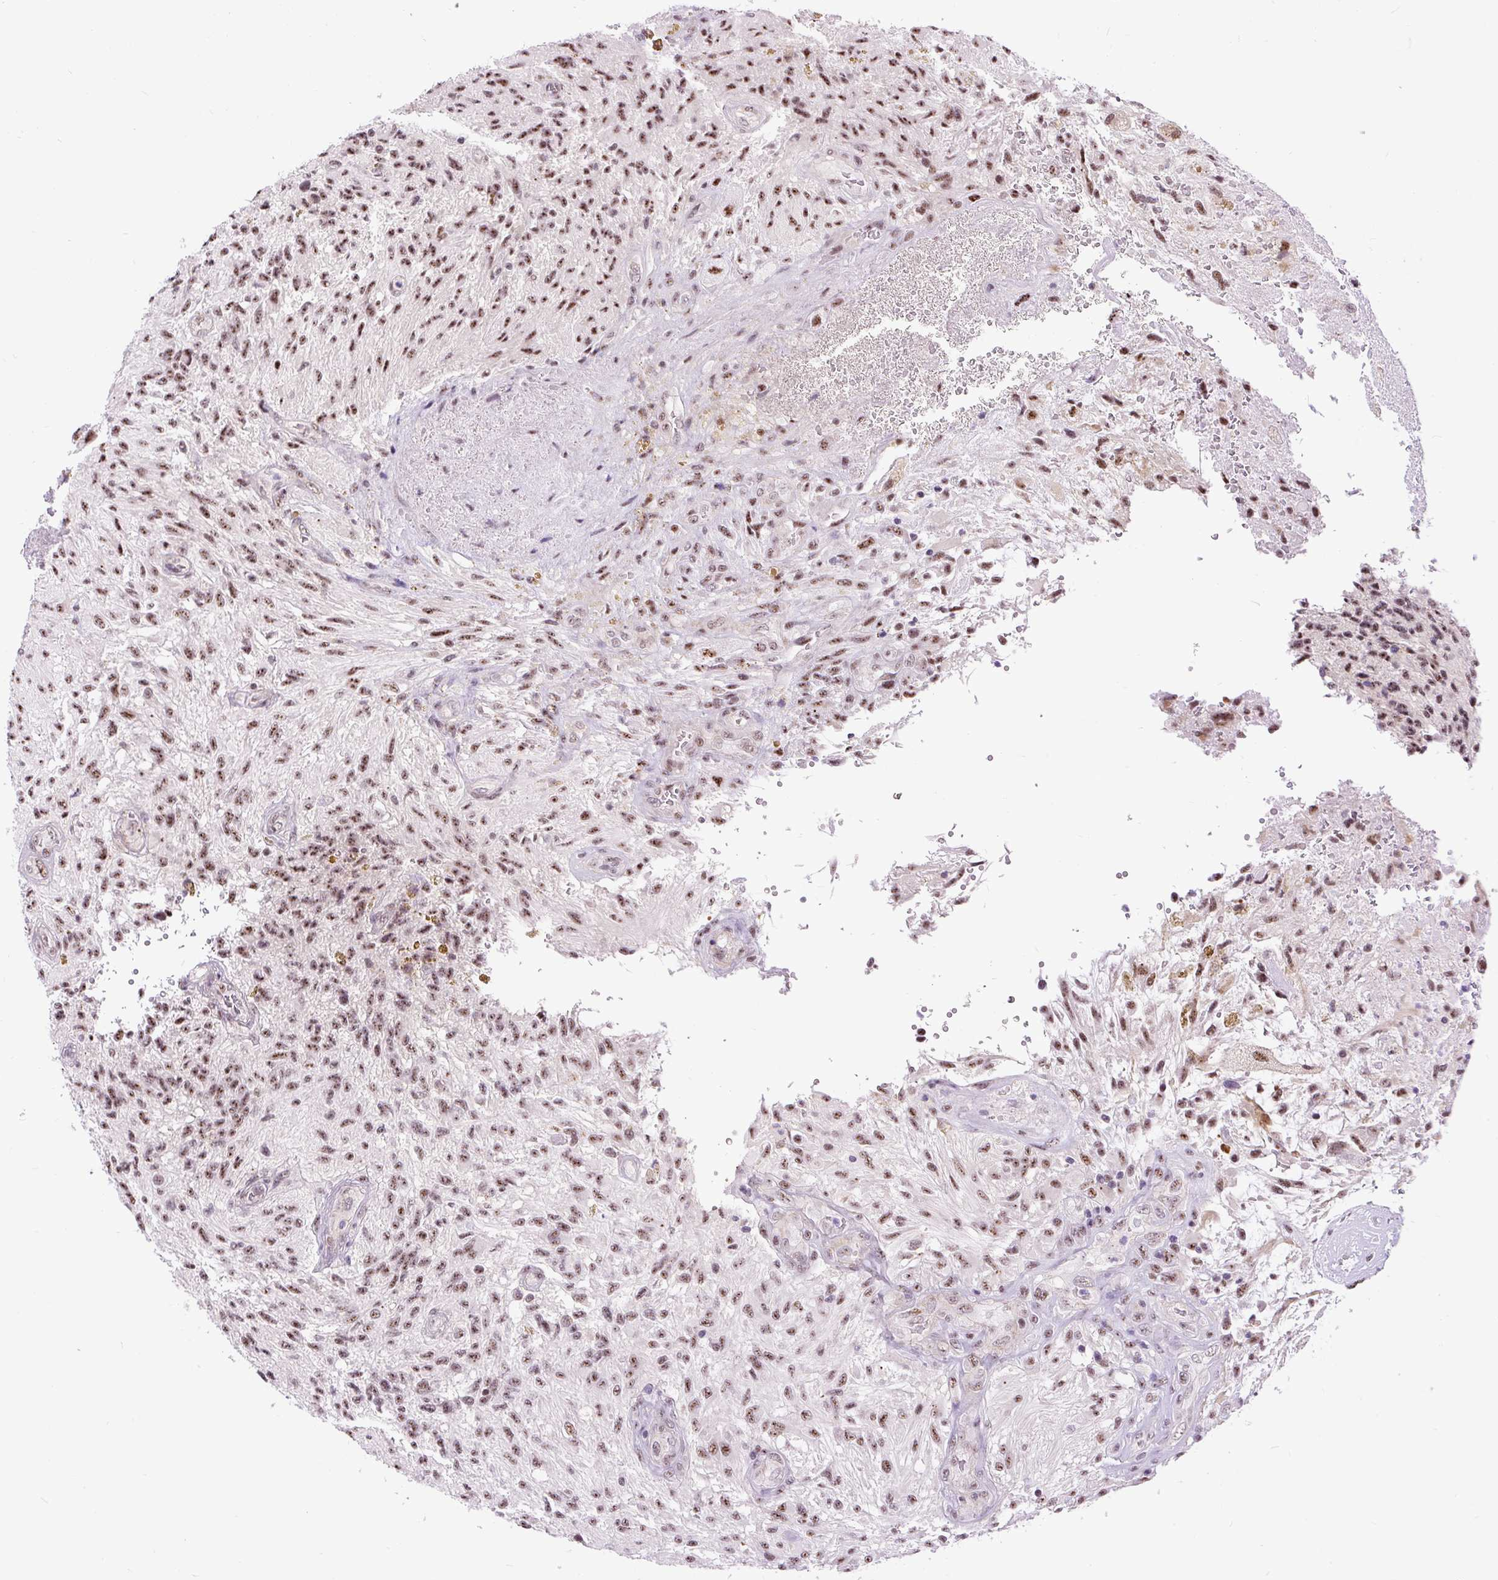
{"staining": {"intensity": "moderate", "quantity": ">75%", "location": "nuclear"}, "tissue": "glioma", "cell_type": "Tumor cells", "image_type": "cancer", "snomed": [{"axis": "morphology", "description": "Glioma, malignant, High grade"}, {"axis": "topography", "description": "Brain"}], "caption": "Glioma stained with a protein marker reveals moderate staining in tumor cells.", "gene": "SMC5", "patient": {"sex": "male", "age": 56}}